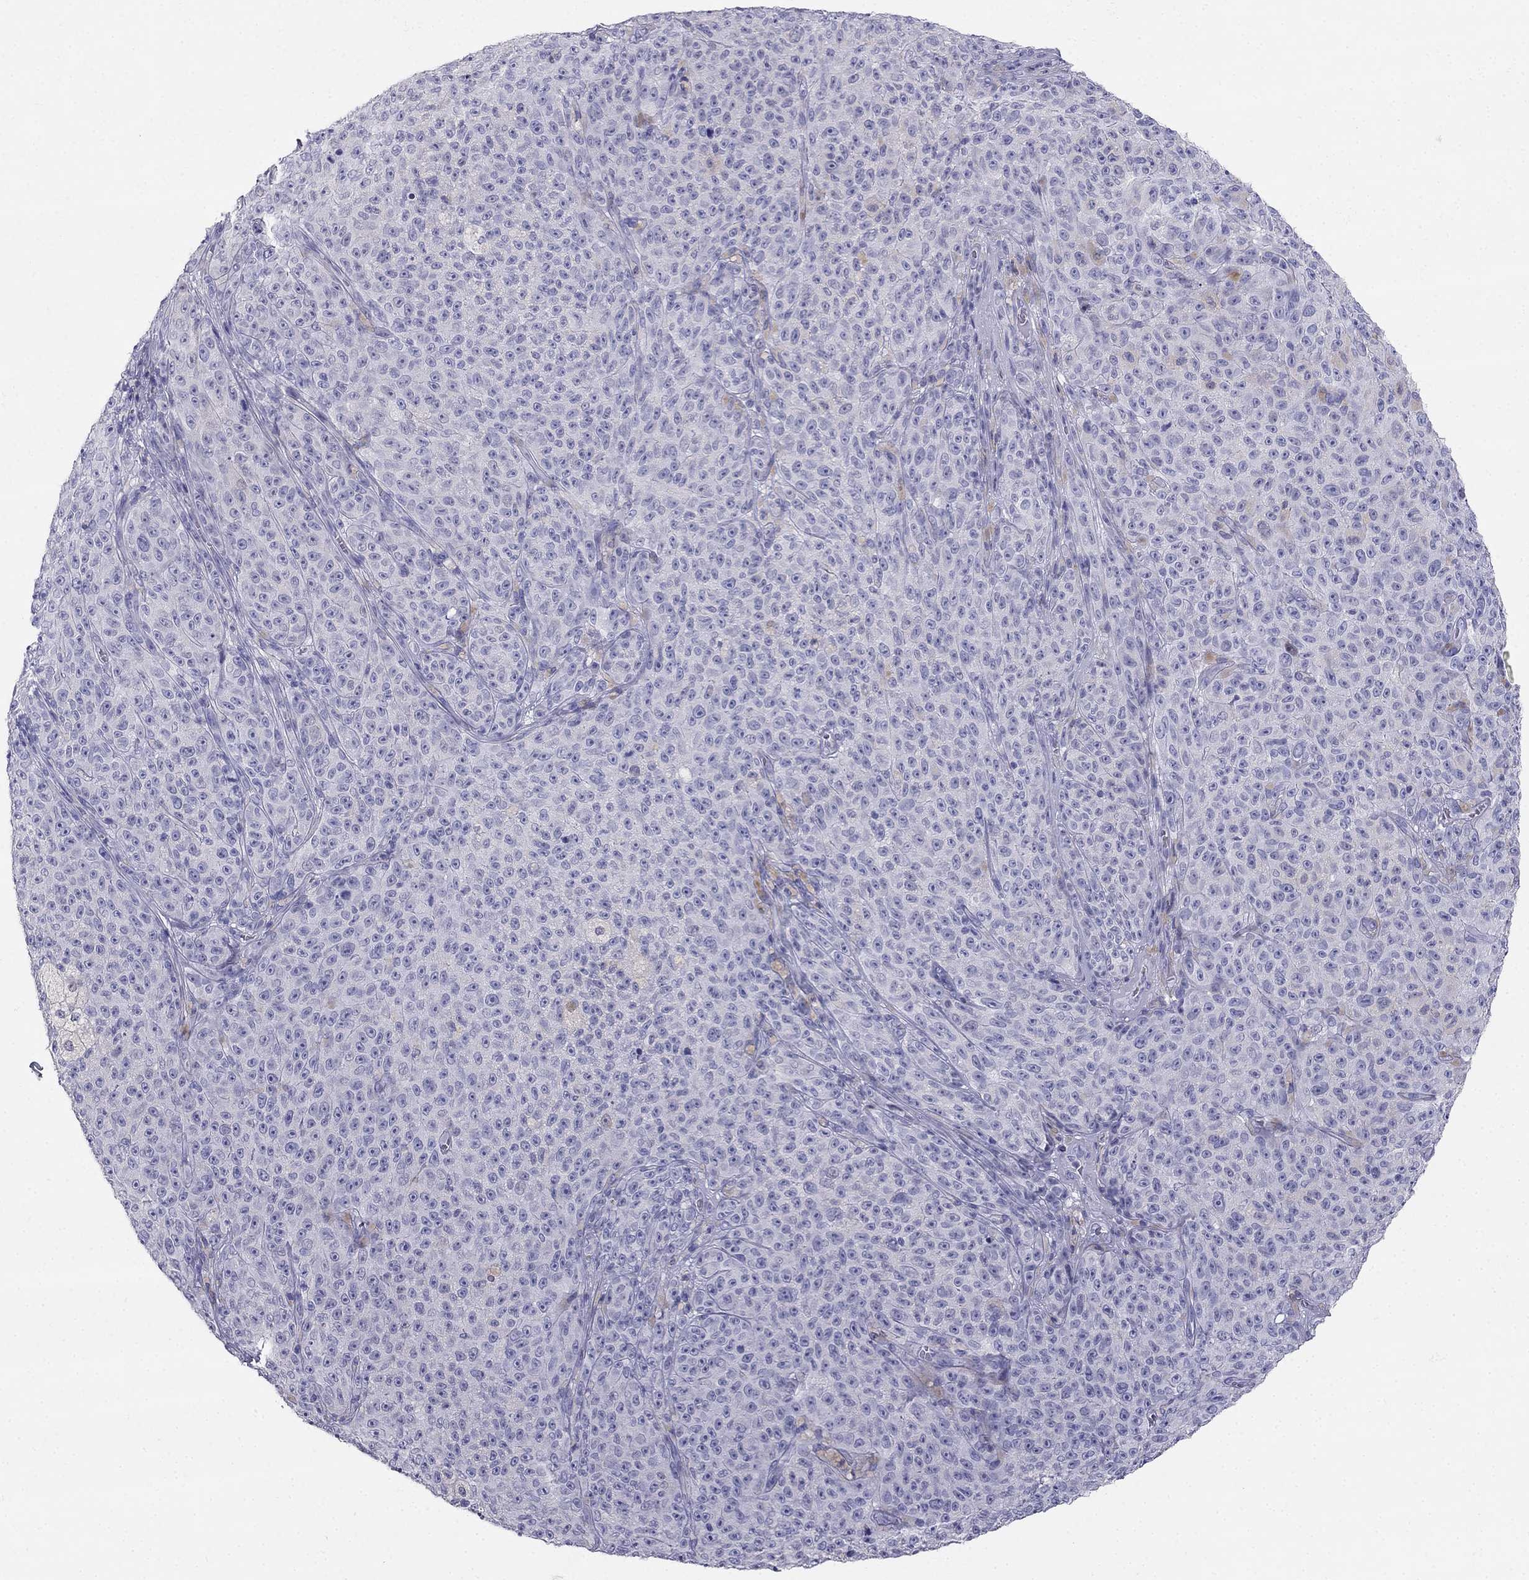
{"staining": {"intensity": "negative", "quantity": "none", "location": "none"}, "tissue": "melanoma", "cell_type": "Tumor cells", "image_type": "cancer", "snomed": [{"axis": "morphology", "description": "Malignant melanoma, NOS"}, {"axis": "topography", "description": "Skin"}], "caption": "An immunohistochemistry histopathology image of malignant melanoma is shown. There is no staining in tumor cells of malignant melanoma.", "gene": "RFLNA", "patient": {"sex": "female", "age": 82}}